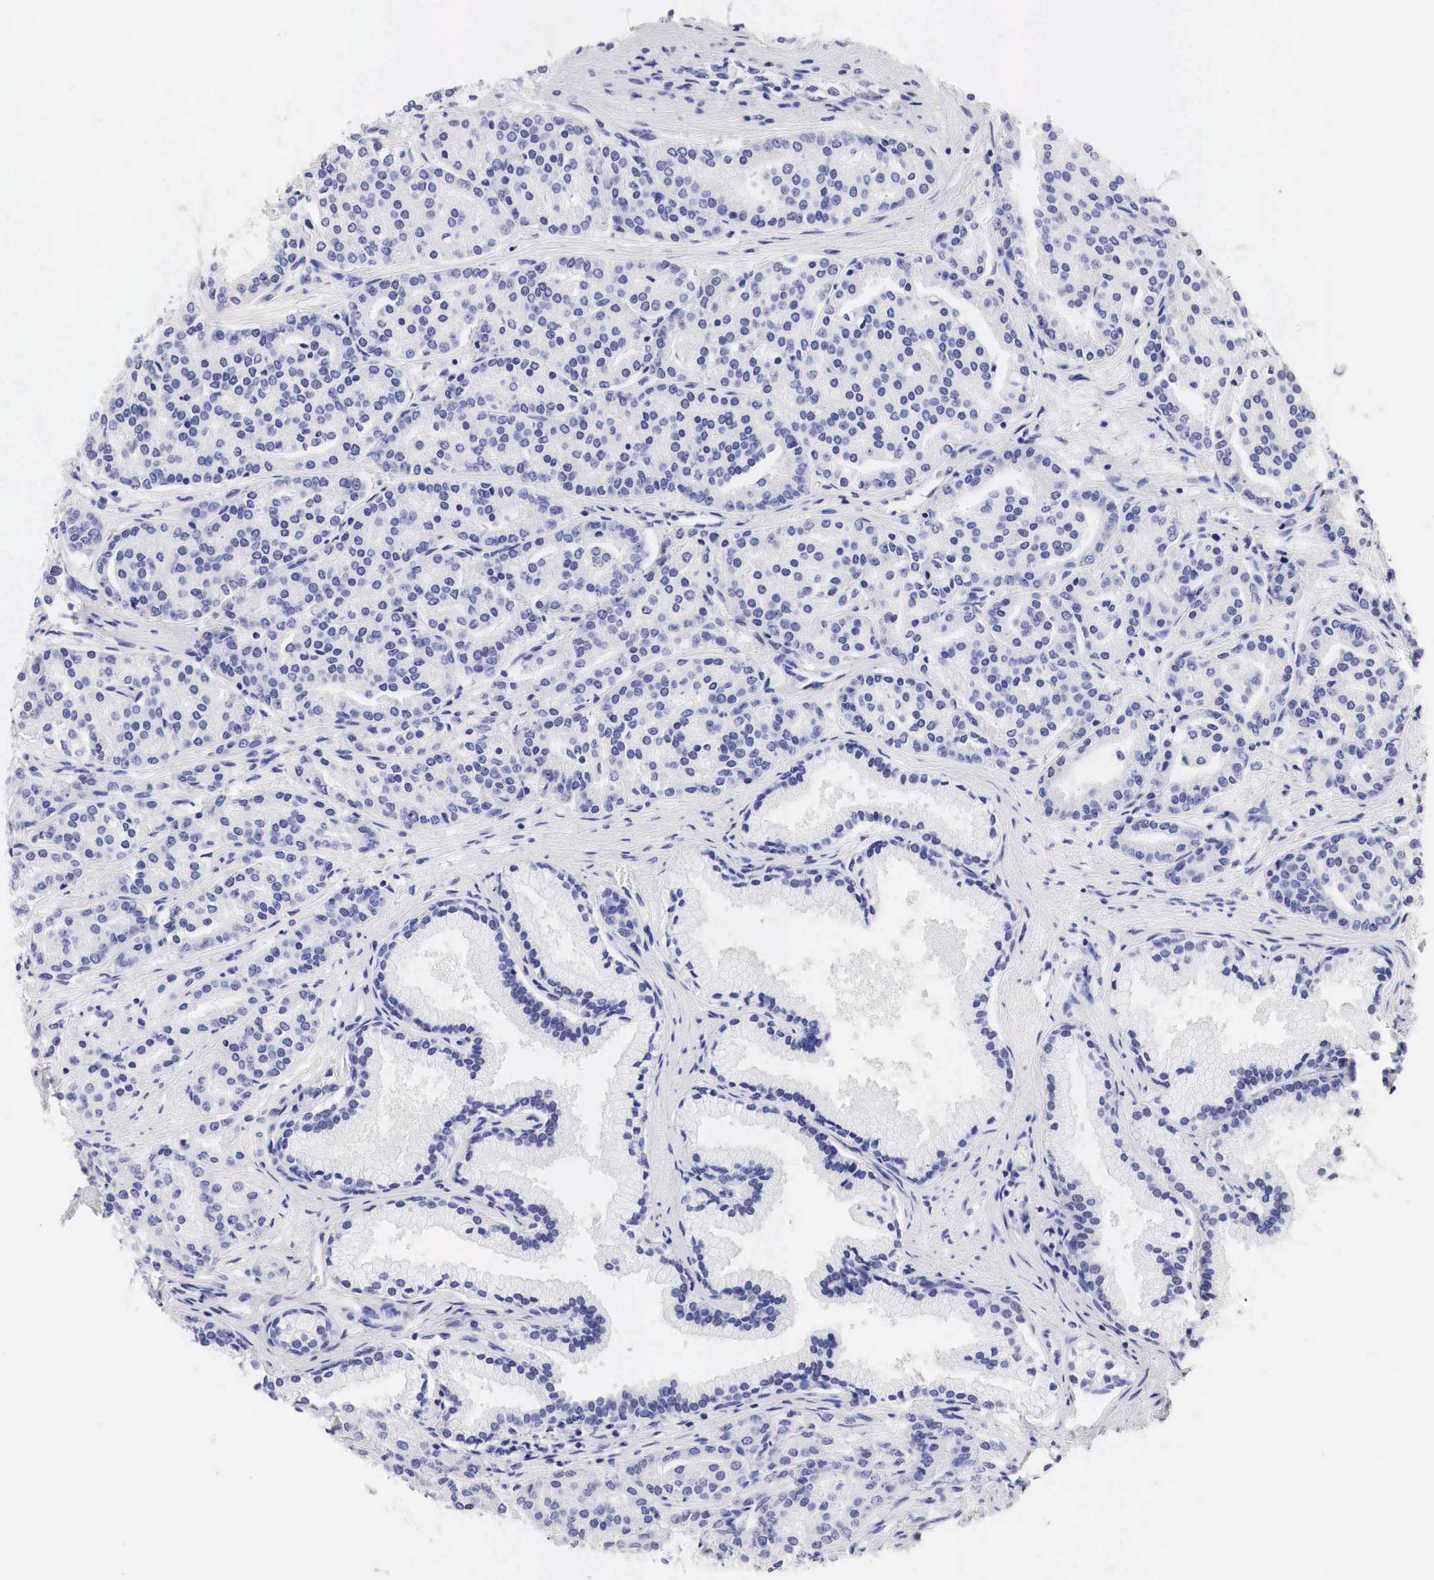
{"staining": {"intensity": "negative", "quantity": "none", "location": "none"}, "tissue": "prostate cancer", "cell_type": "Tumor cells", "image_type": "cancer", "snomed": [{"axis": "morphology", "description": "Adenocarcinoma, High grade"}, {"axis": "topography", "description": "Prostate"}], "caption": "Tumor cells show no significant protein positivity in prostate cancer. (Brightfield microscopy of DAB IHC at high magnification).", "gene": "TYR", "patient": {"sex": "male", "age": 64}}